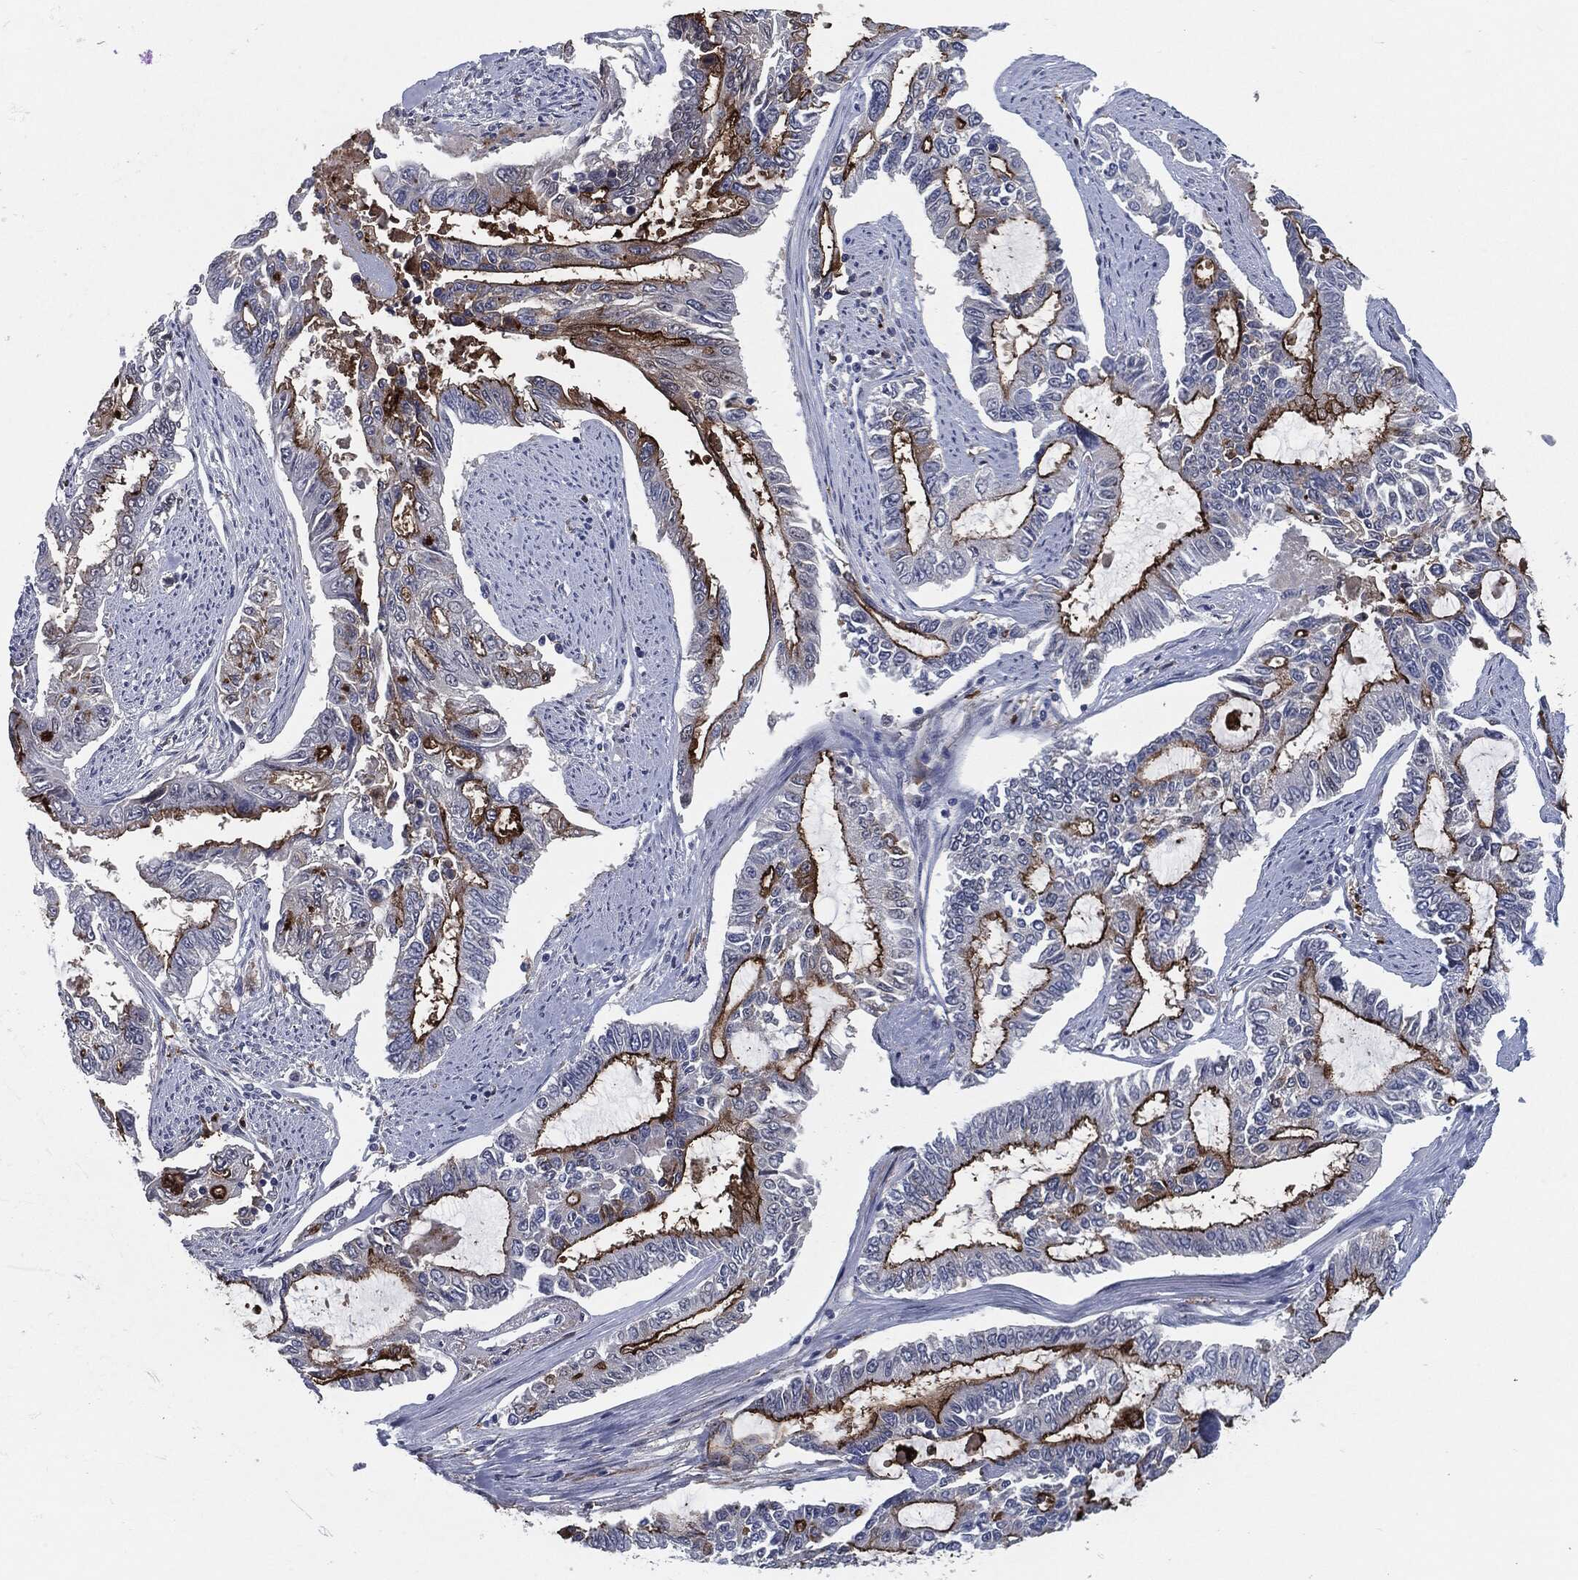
{"staining": {"intensity": "strong", "quantity": "25%-75%", "location": "cytoplasmic/membranous"}, "tissue": "endometrial cancer", "cell_type": "Tumor cells", "image_type": "cancer", "snomed": [{"axis": "morphology", "description": "Adenocarcinoma, NOS"}, {"axis": "topography", "description": "Uterus"}], "caption": "A brown stain labels strong cytoplasmic/membranous positivity of a protein in endometrial adenocarcinoma tumor cells.", "gene": "PROM1", "patient": {"sex": "female", "age": 59}}